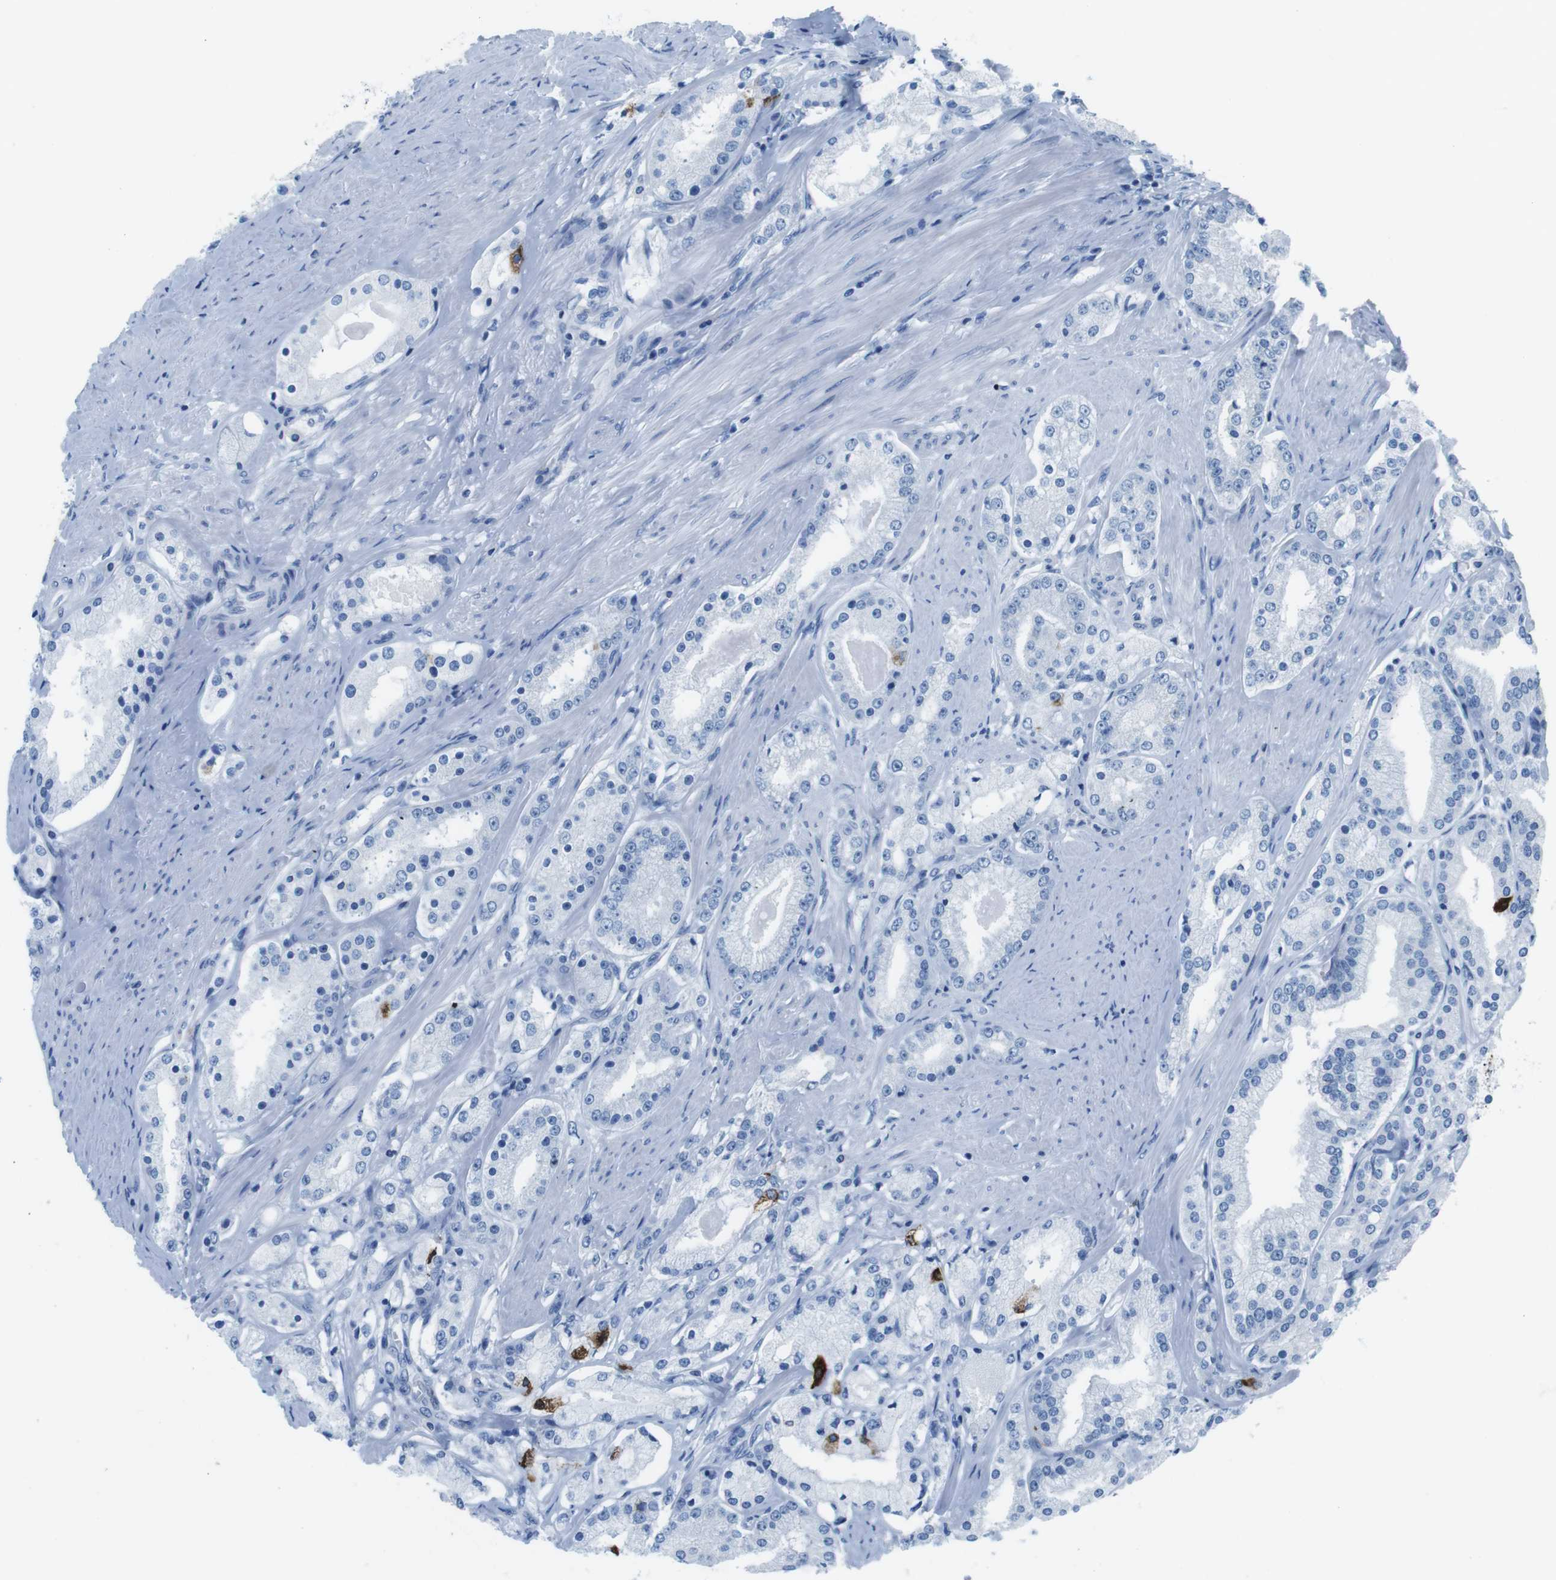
{"staining": {"intensity": "strong", "quantity": "<25%", "location": "cytoplasmic/membranous"}, "tissue": "prostate cancer", "cell_type": "Tumor cells", "image_type": "cancer", "snomed": [{"axis": "morphology", "description": "Adenocarcinoma, Low grade"}, {"axis": "topography", "description": "Prostate"}], "caption": "Immunohistochemistry (IHC) of adenocarcinoma (low-grade) (prostate) exhibits medium levels of strong cytoplasmic/membranous staining in about <25% of tumor cells.", "gene": "MUC2", "patient": {"sex": "male", "age": 63}}